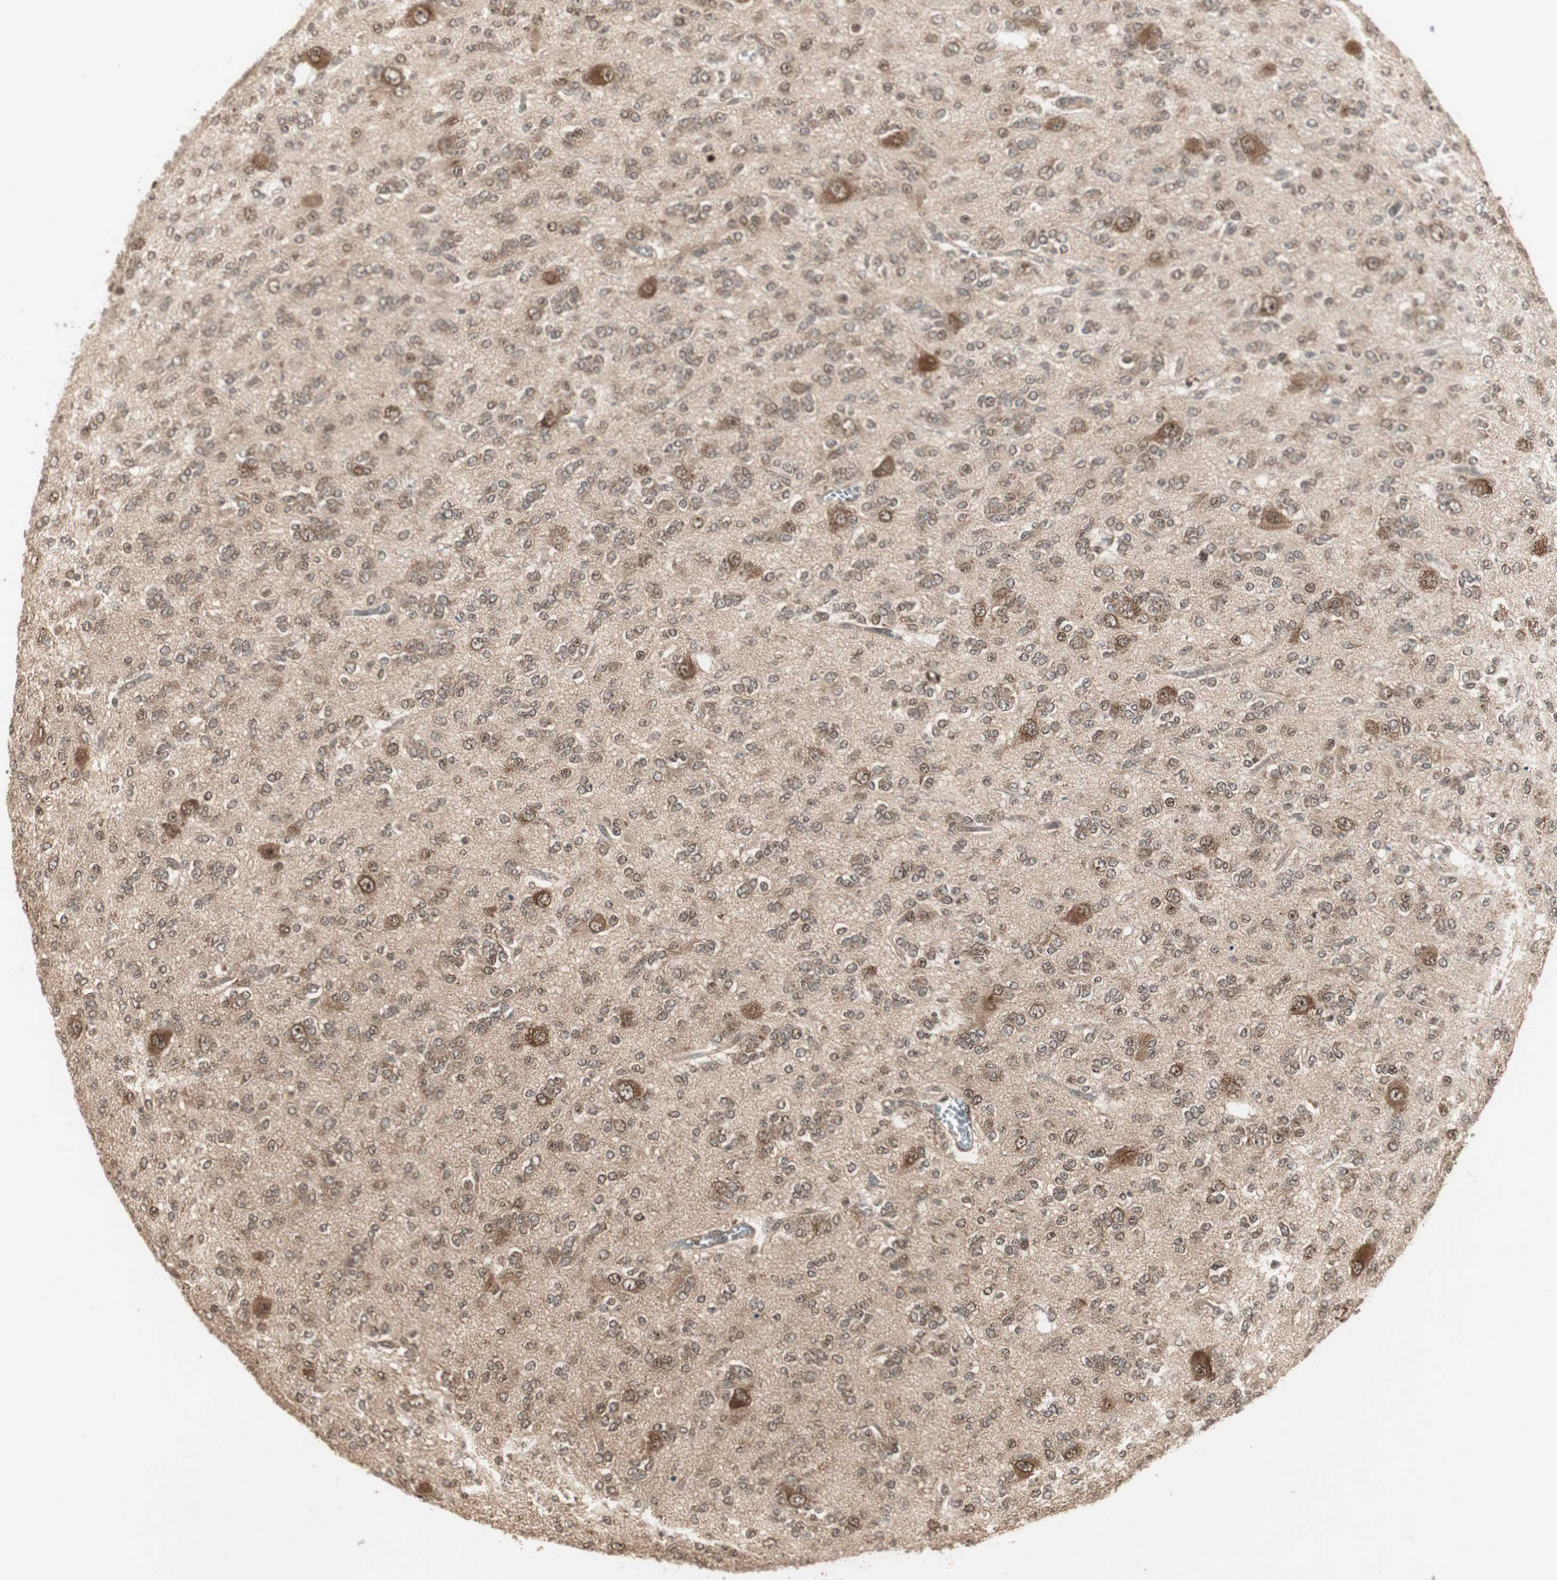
{"staining": {"intensity": "weak", "quantity": ">75%", "location": "cytoplasmic/membranous,nuclear"}, "tissue": "glioma", "cell_type": "Tumor cells", "image_type": "cancer", "snomed": [{"axis": "morphology", "description": "Glioma, malignant, Low grade"}, {"axis": "topography", "description": "Brain"}], "caption": "Approximately >75% of tumor cells in malignant glioma (low-grade) show weak cytoplasmic/membranous and nuclear protein staining as visualized by brown immunohistochemical staining.", "gene": "CSNK2B", "patient": {"sex": "male", "age": 38}}